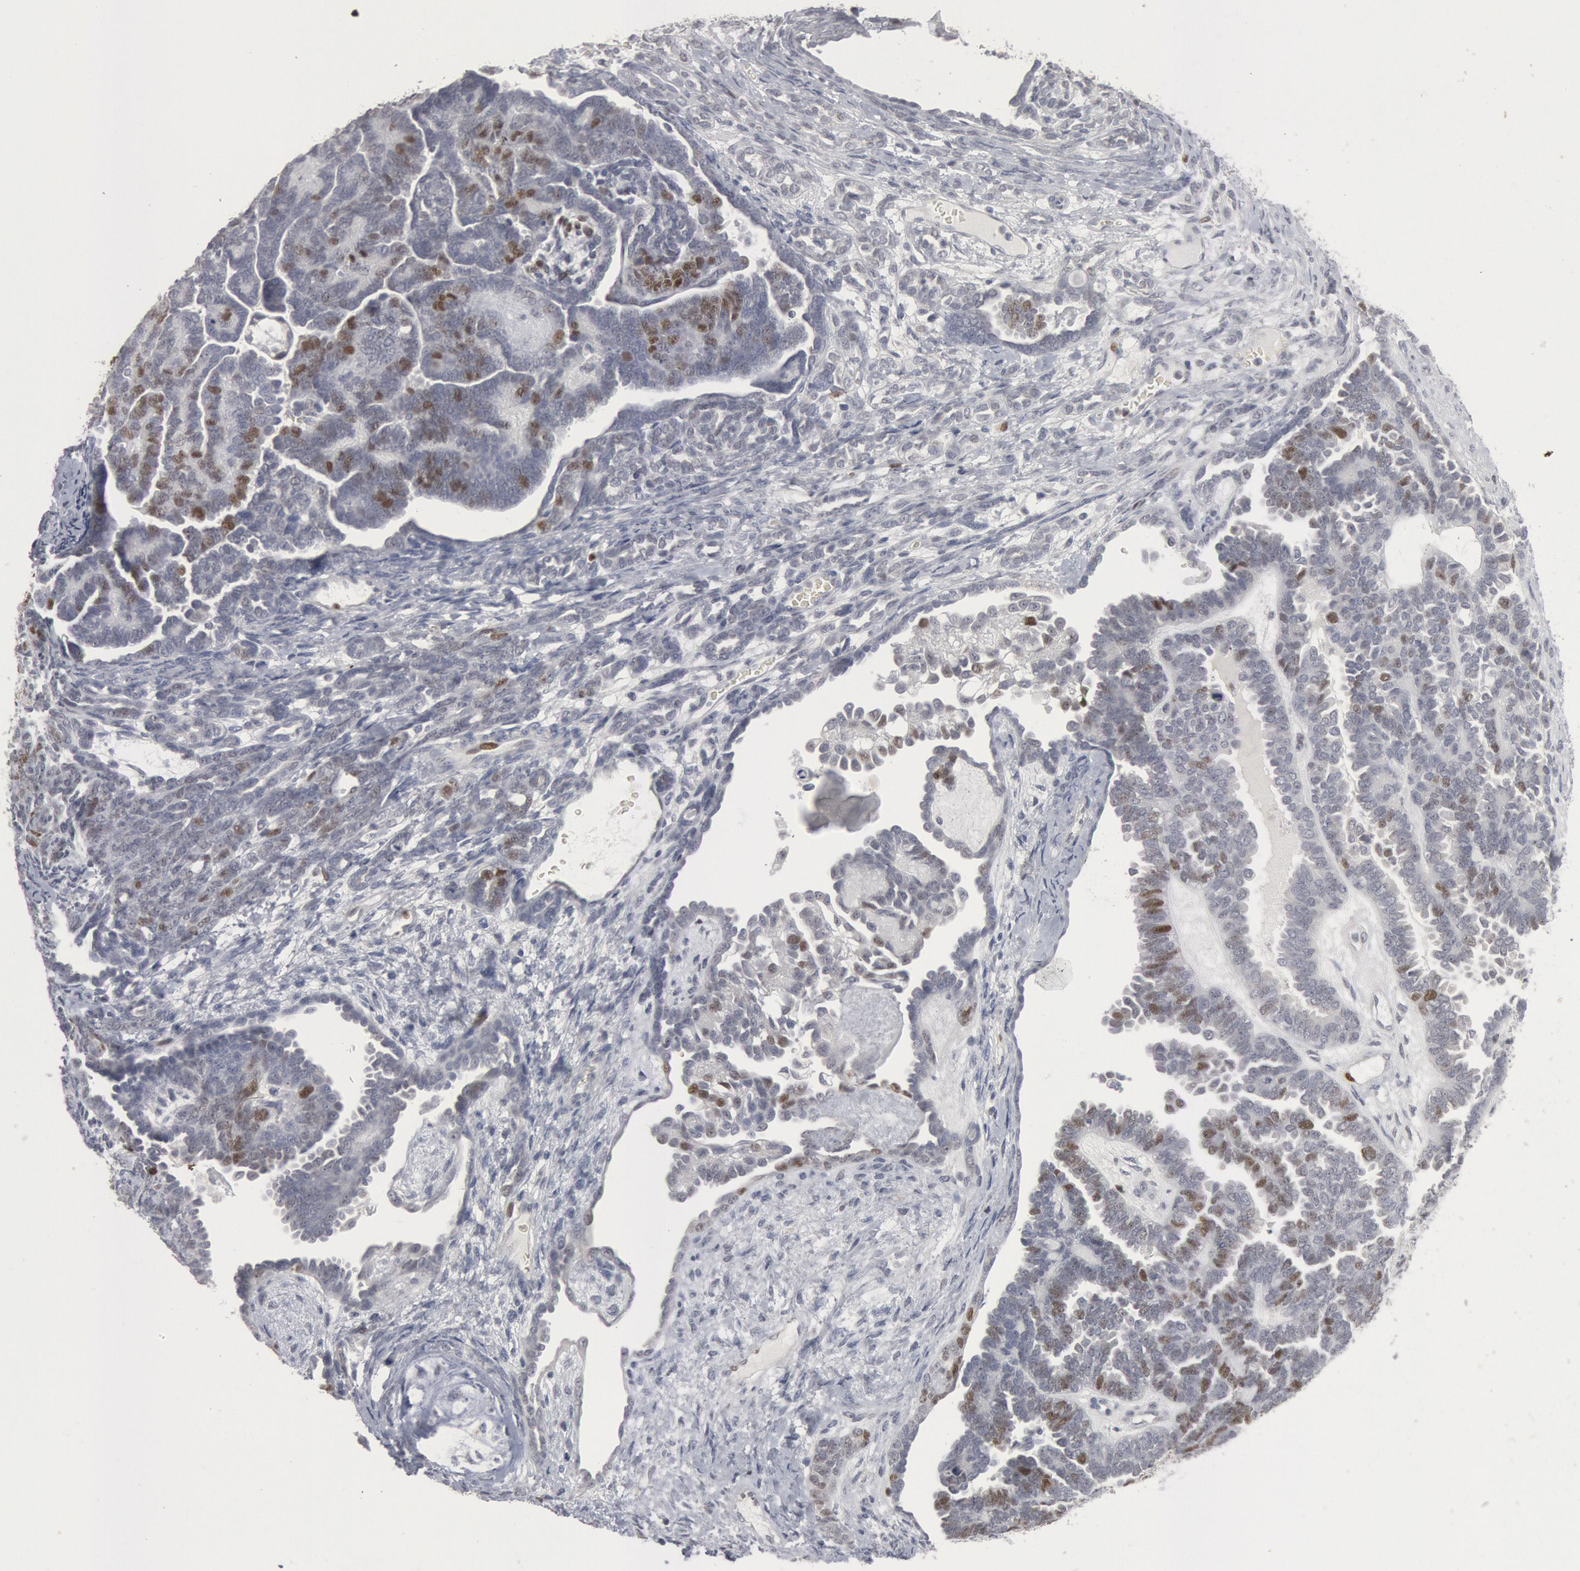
{"staining": {"intensity": "moderate", "quantity": "25%-75%", "location": "nuclear"}, "tissue": "endometrial cancer", "cell_type": "Tumor cells", "image_type": "cancer", "snomed": [{"axis": "morphology", "description": "Neoplasm, malignant, NOS"}, {"axis": "topography", "description": "Endometrium"}], "caption": "Protein staining of endometrial cancer (malignant neoplasm) tissue displays moderate nuclear staining in about 25%-75% of tumor cells. (DAB (3,3'-diaminobenzidine) IHC with brightfield microscopy, high magnification).", "gene": "WDHD1", "patient": {"sex": "female", "age": 74}}